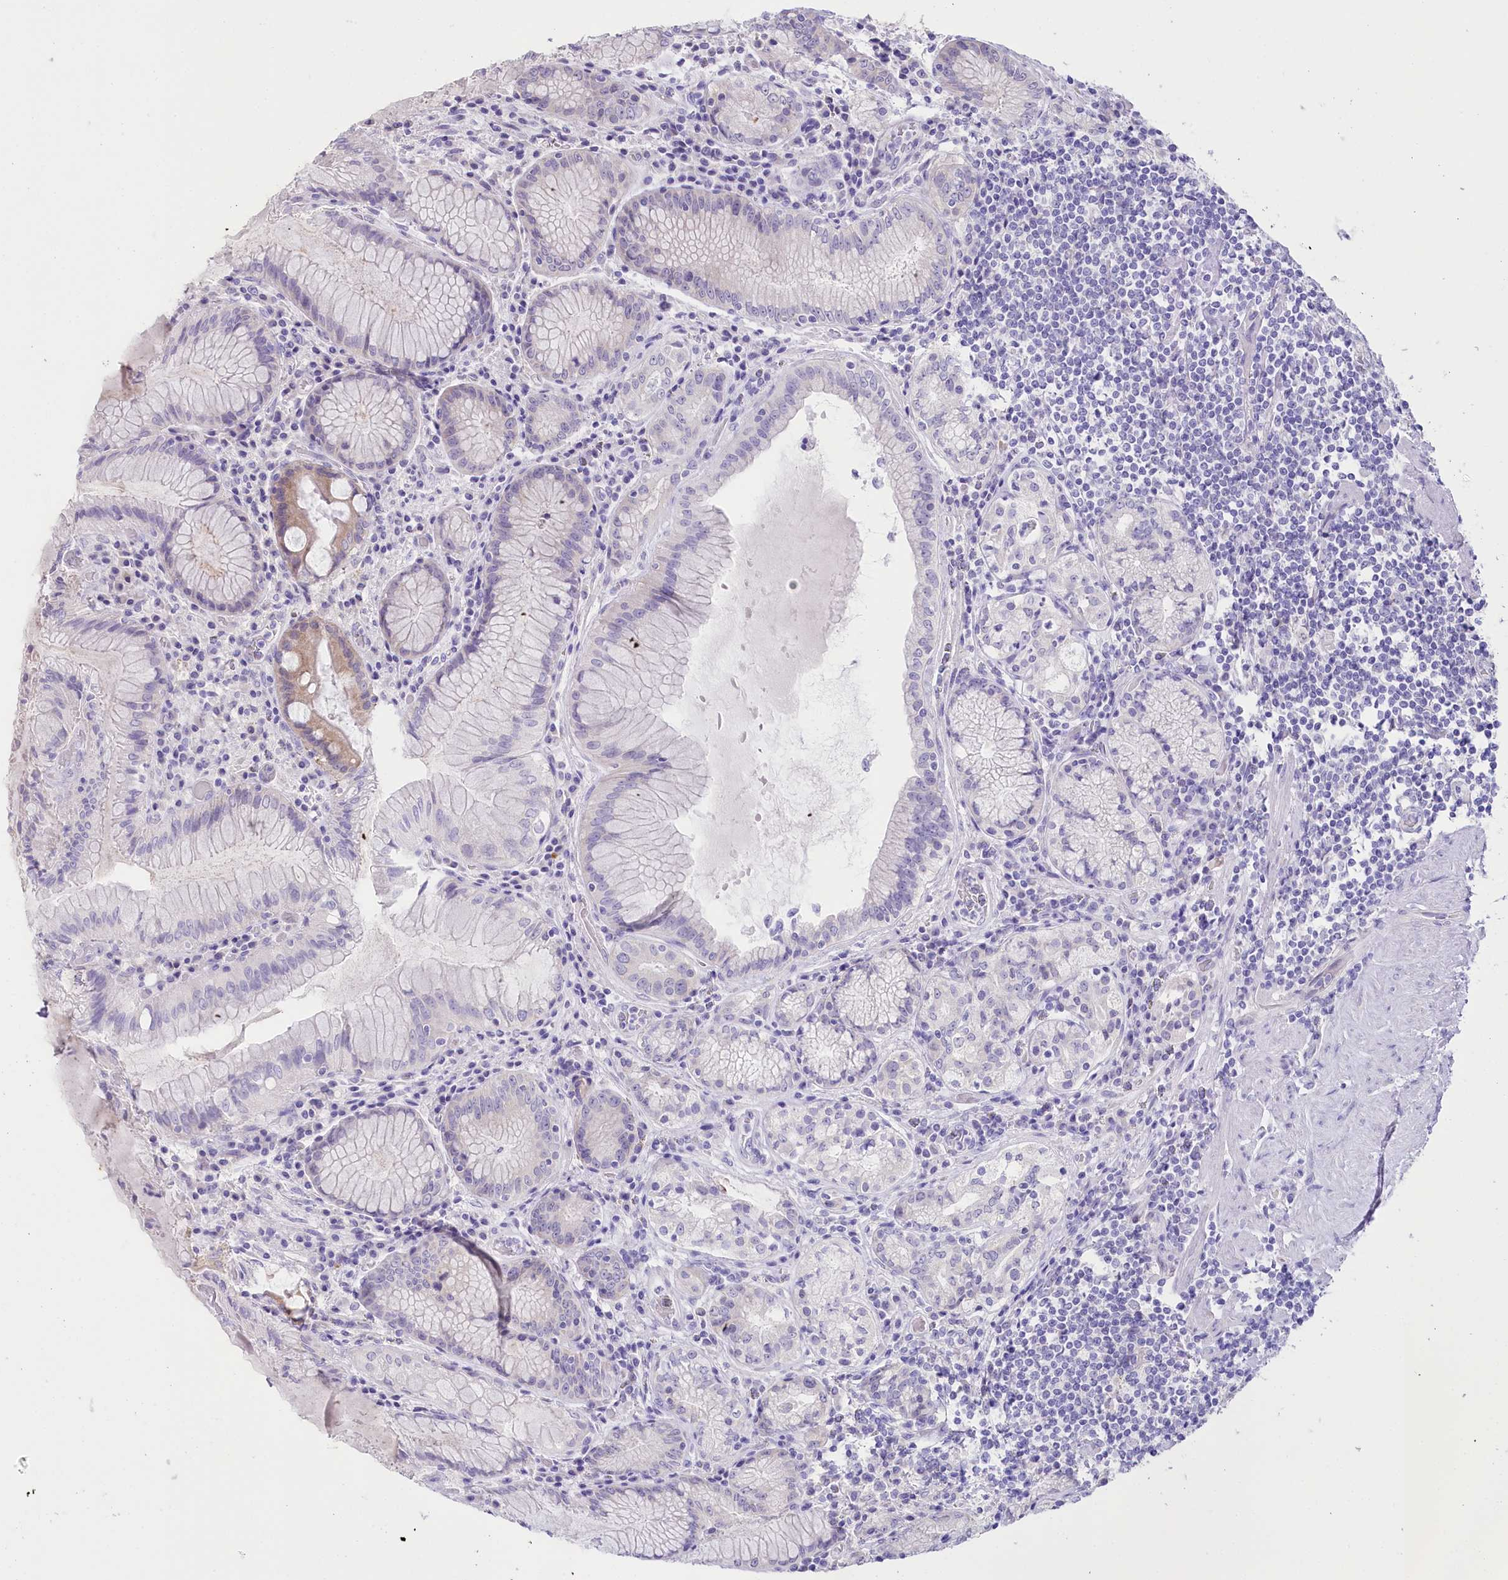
{"staining": {"intensity": "moderate", "quantity": "<25%", "location": "cytoplasmic/membranous"}, "tissue": "stomach", "cell_type": "Glandular cells", "image_type": "normal", "snomed": [{"axis": "morphology", "description": "Normal tissue, NOS"}, {"axis": "topography", "description": "Stomach, upper"}, {"axis": "topography", "description": "Stomach, lower"}], "caption": "Immunohistochemical staining of unremarkable human stomach shows <25% levels of moderate cytoplasmic/membranous protein staining in approximately <25% of glandular cells.", "gene": "MYOZ1", "patient": {"sex": "female", "age": 76}}